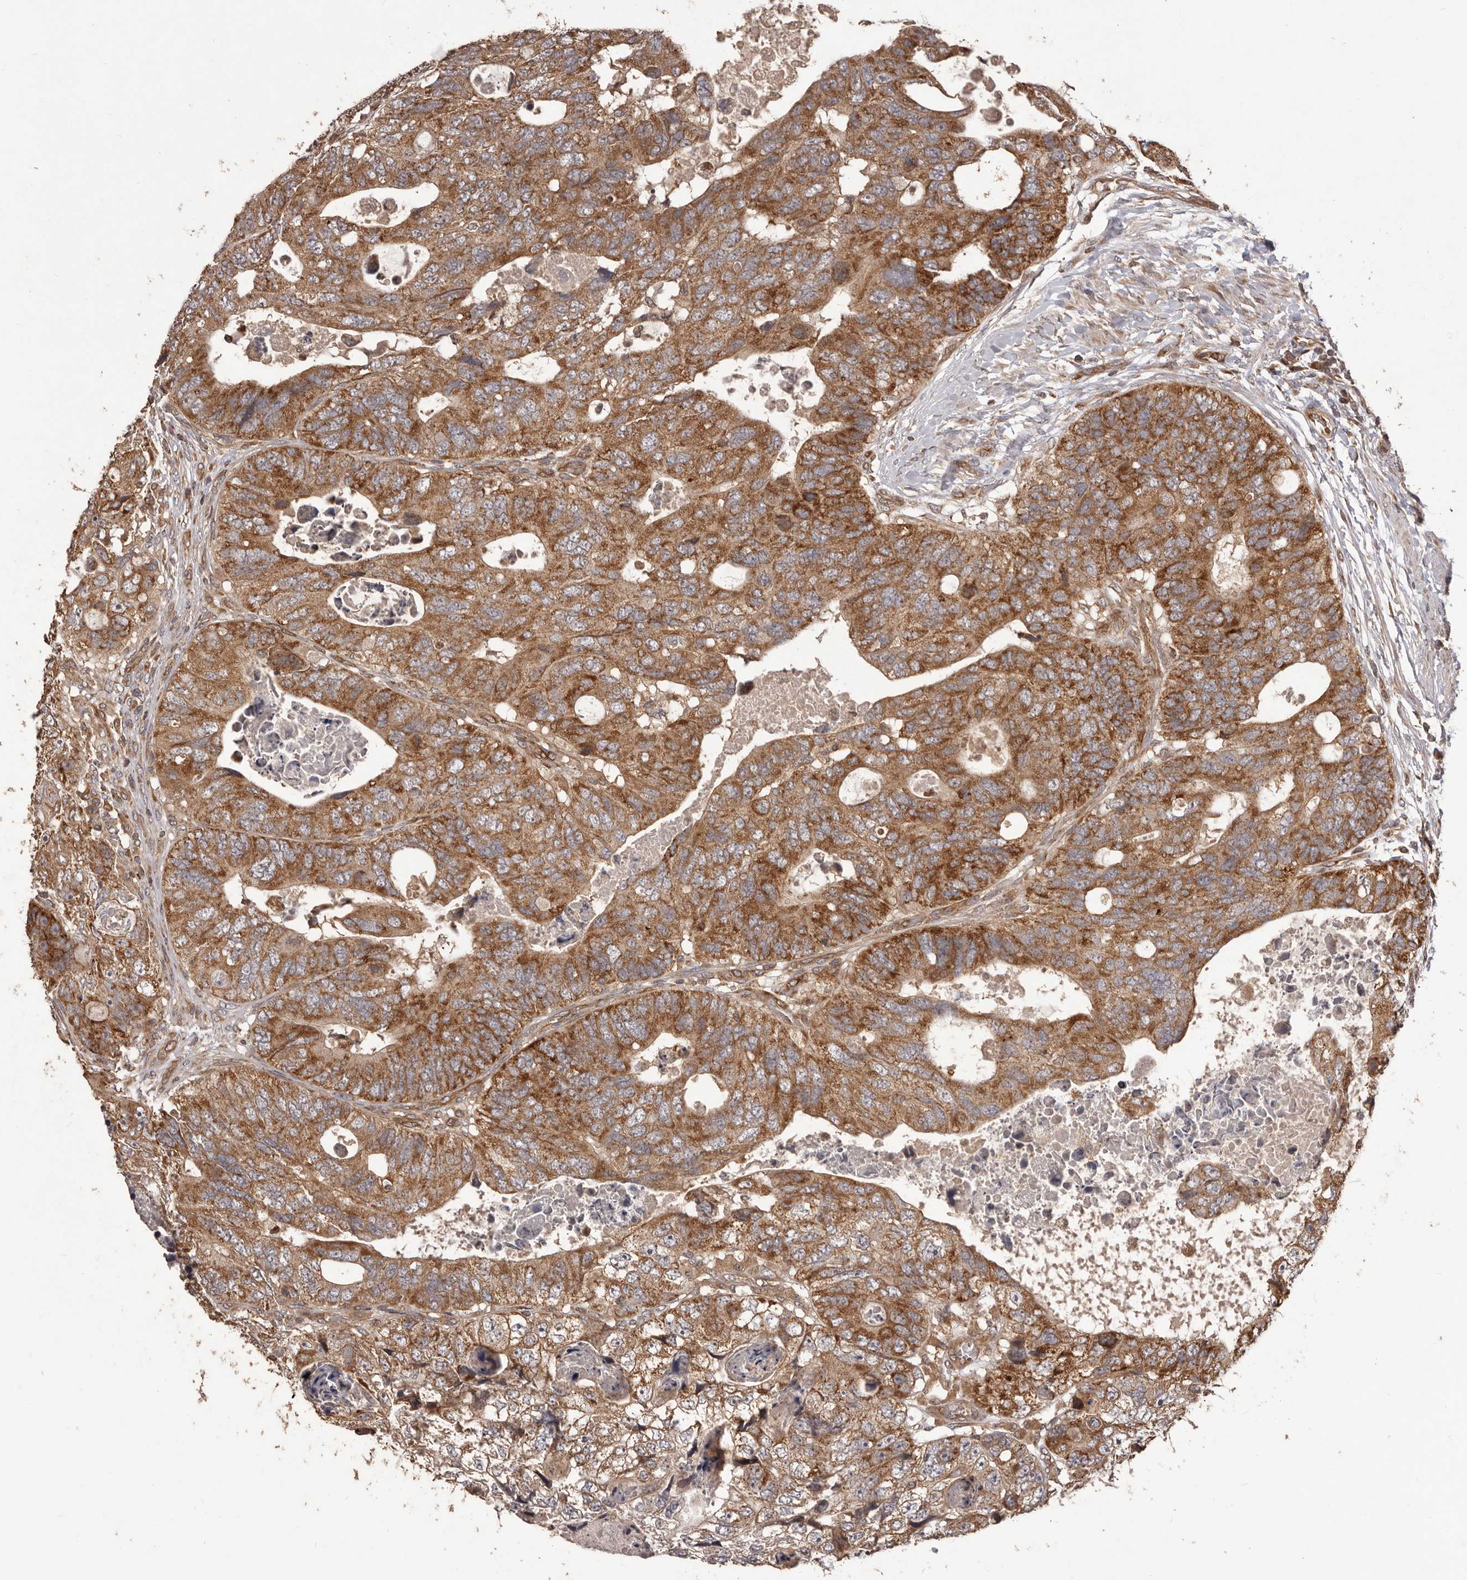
{"staining": {"intensity": "strong", "quantity": ">75%", "location": "cytoplasmic/membranous"}, "tissue": "colorectal cancer", "cell_type": "Tumor cells", "image_type": "cancer", "snomed": [{"axis": "morphology", "description": "Adenocarcinoma, NOS"}, {"axis": "topography", "description": "Rectum"}], "caption": "An immunohistochemistry (IHC) photomicrograph of tumor tissue is shown. Protein staining in brown shows strong cytoplasmic/membranous positivity in colorectal cancer within tumor cells.", "gene": "QRSL1", "patient": {"sex": "male", "age": 59}}